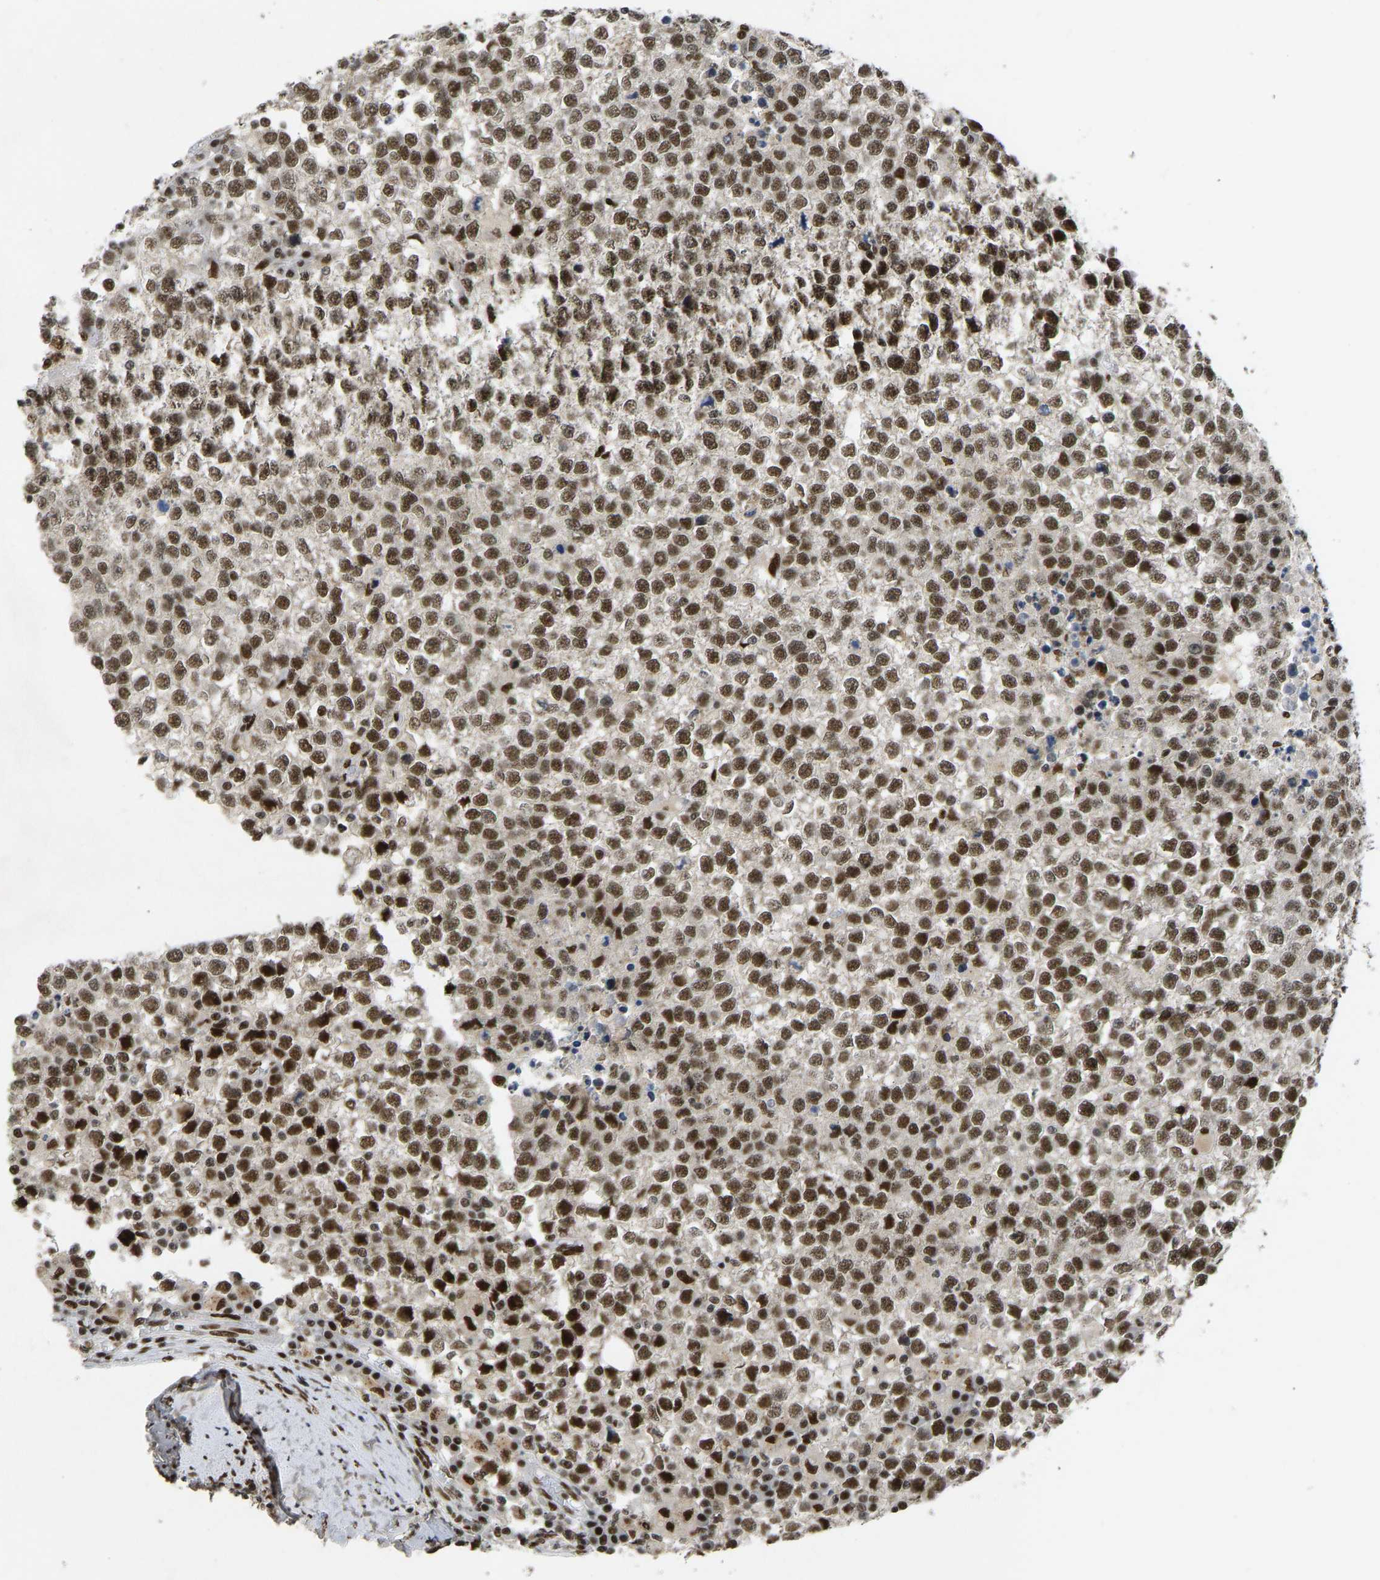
{"staining": {"intensity": "strong", "quantity": ">75%", "location": "nuclear"}, "tissue": "testis cancer", "cell_type": "Tumor cells", "image_type": "cancer", "snomed": [{"axis": "morphology", "description": "Seminoma, NOS"}, {"axis": "topography", "description": "Testis"}], "caption": "High-power microscopy captured an IHC photomicrograph of testis cancer, revealing strong nuclear staining in approximately >75% of tumor cells. The staining was performed using DAB to visualize the protein expression in brown, while the nuclei were stained in blue with hematoxylin (Magnification: 20x).", "gene": "FOXK1", "patient": {"sex": "male", "age": 65}}